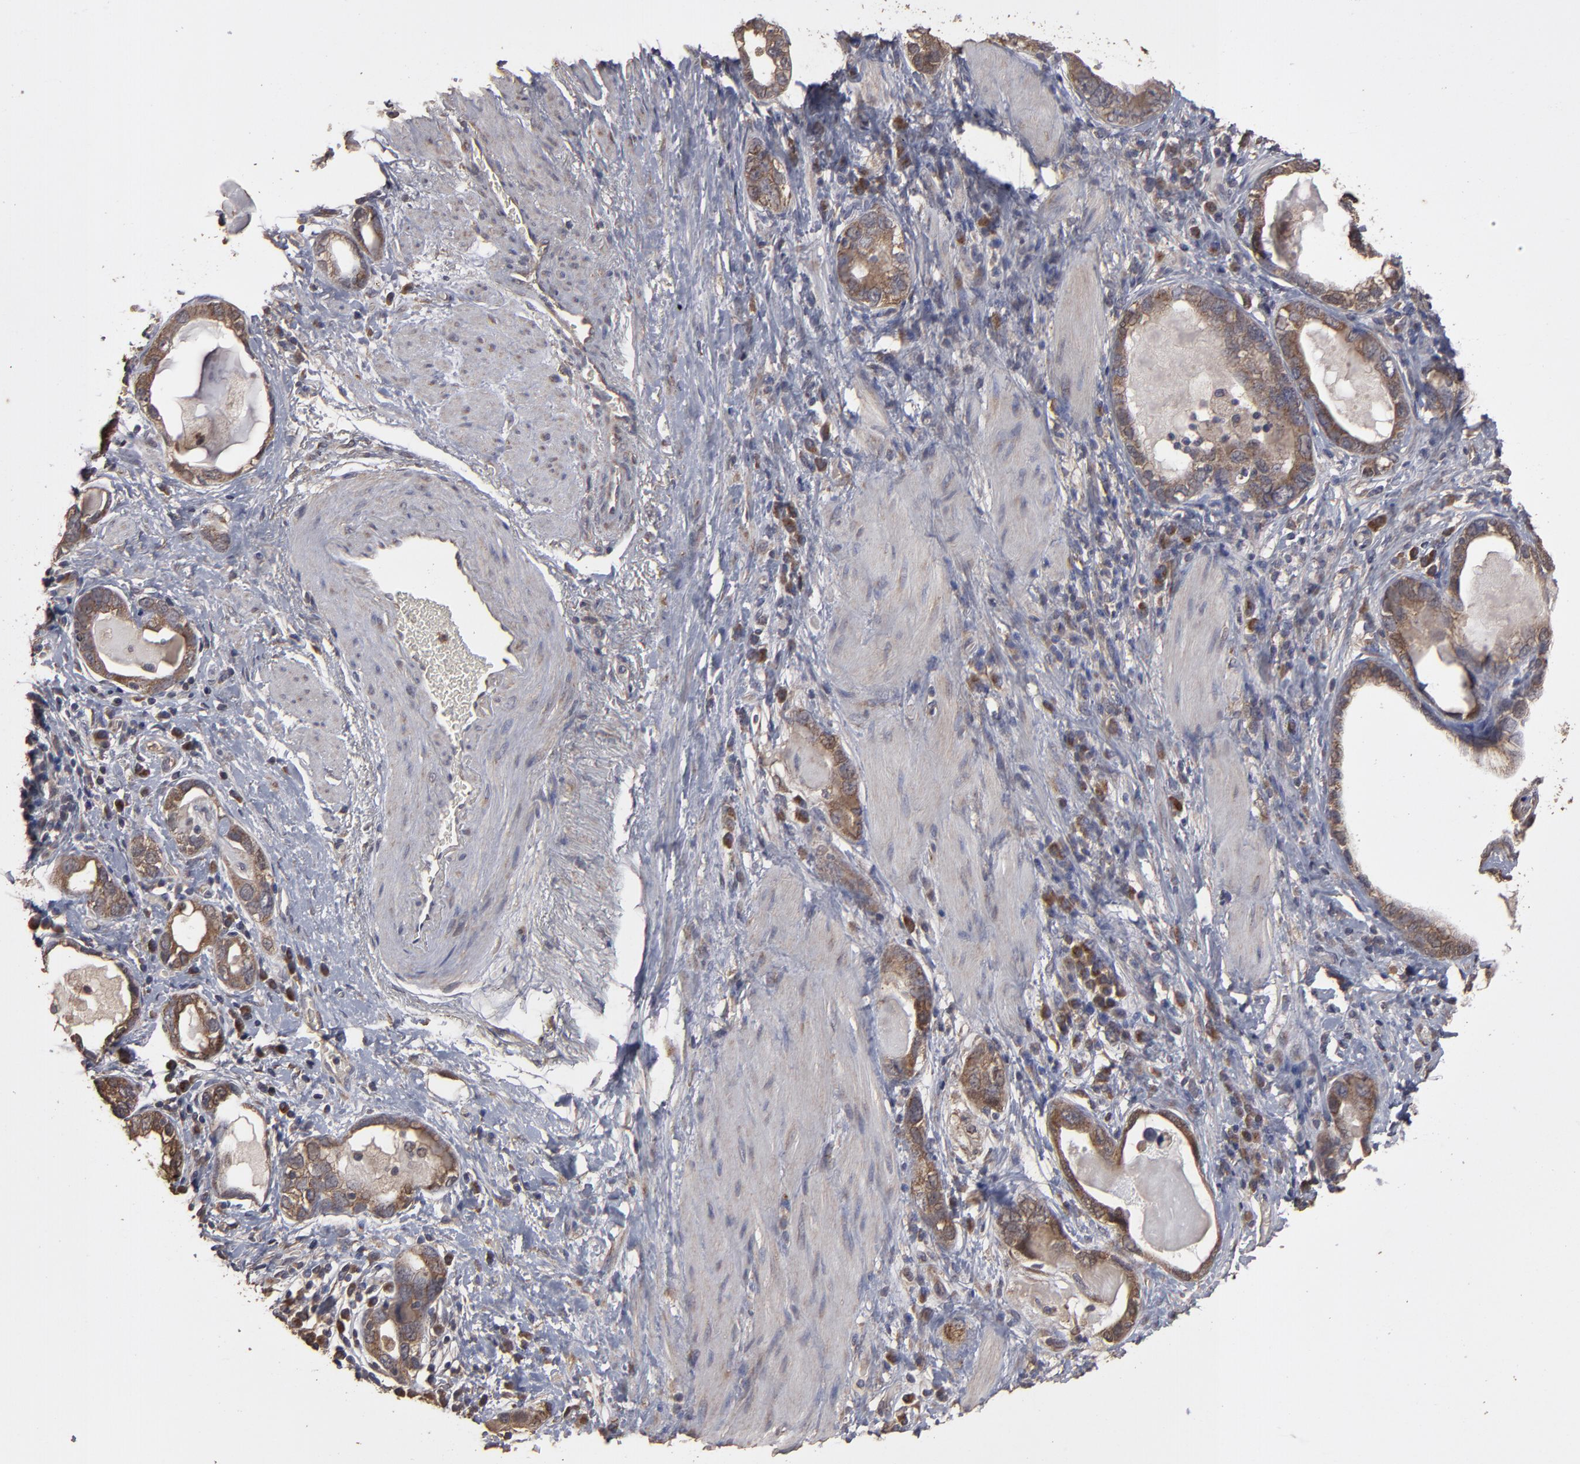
{"staining": {"intensity": "moderate", "quantity": ">75%", "location": "cytoplasmic/membranous"}, "tissue": "stomach cancer", "cell_type": "Tumor cells", "image_type": "cancer", "snomed": [{"axis": "morphology", "description": "Adenocarcinoma, NOS"}, {"axis": "topography", "description": "Stomach, lower"}], "caption": "Brown immunohistochemical staining in human stomach adenocarcinoma displays moderate cytoplasmic/membranous staining in about >75% of tumor cells.", "gene": "MMP2", "patient": {"sex": "female", "age": 93}}